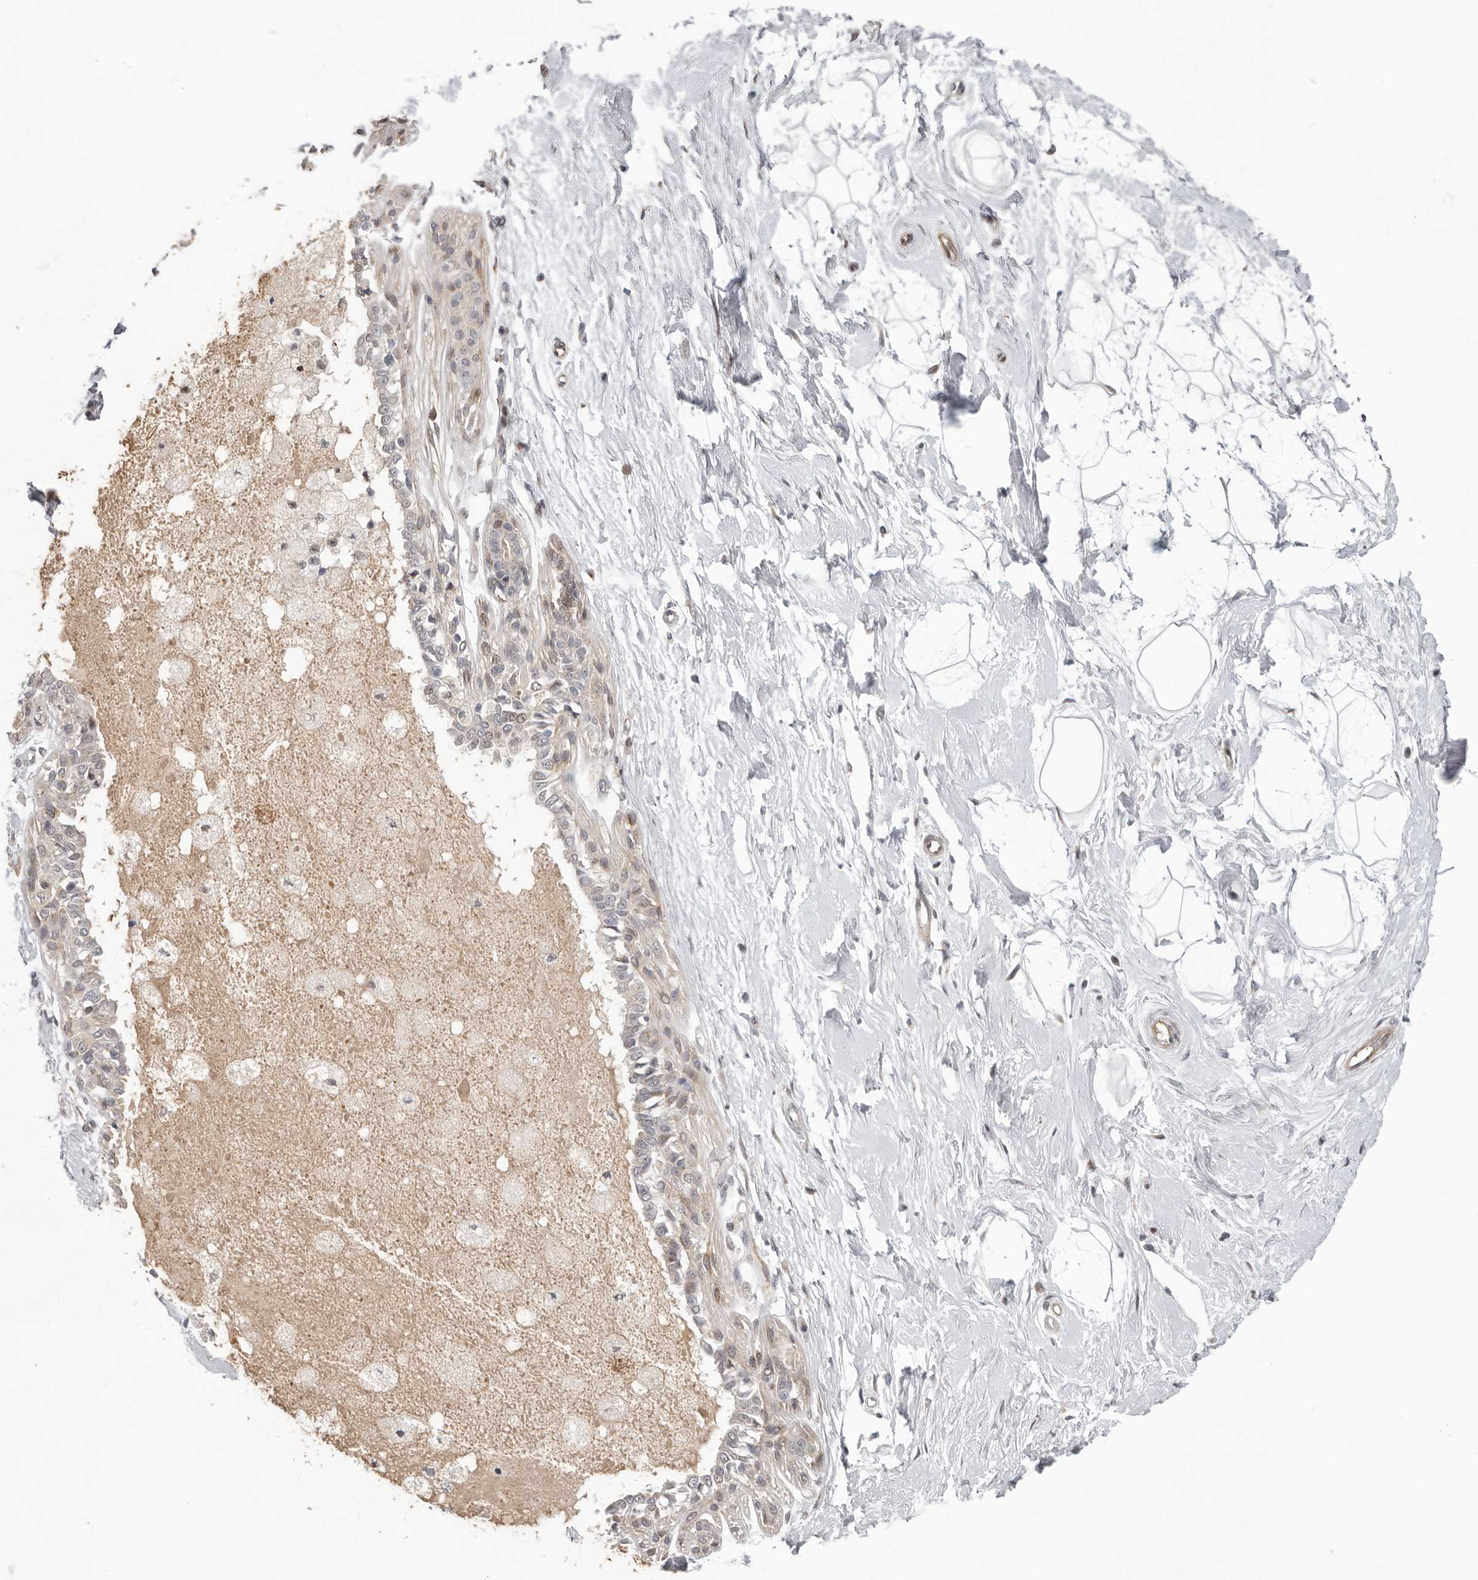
{"staining": {"intensity": "negative", "quantity": "none", "location": "none"}, "tissue": "breast", "cell_type": "Adipocytes", "image_type": "normal", "snomed": [{"axis": "morphology", "description": "Normal tissue, NOS"}, {"axis": "topography", "description": "Breast"}], "caption": "Adipocytes show no significant expression in unremarkable breast. (Brightfield microscopy of DAB immunohistochemistry (IHC) at high magnification).", "gene": "RALGPS2", "patient": {"sex": "female", "age": 45}}